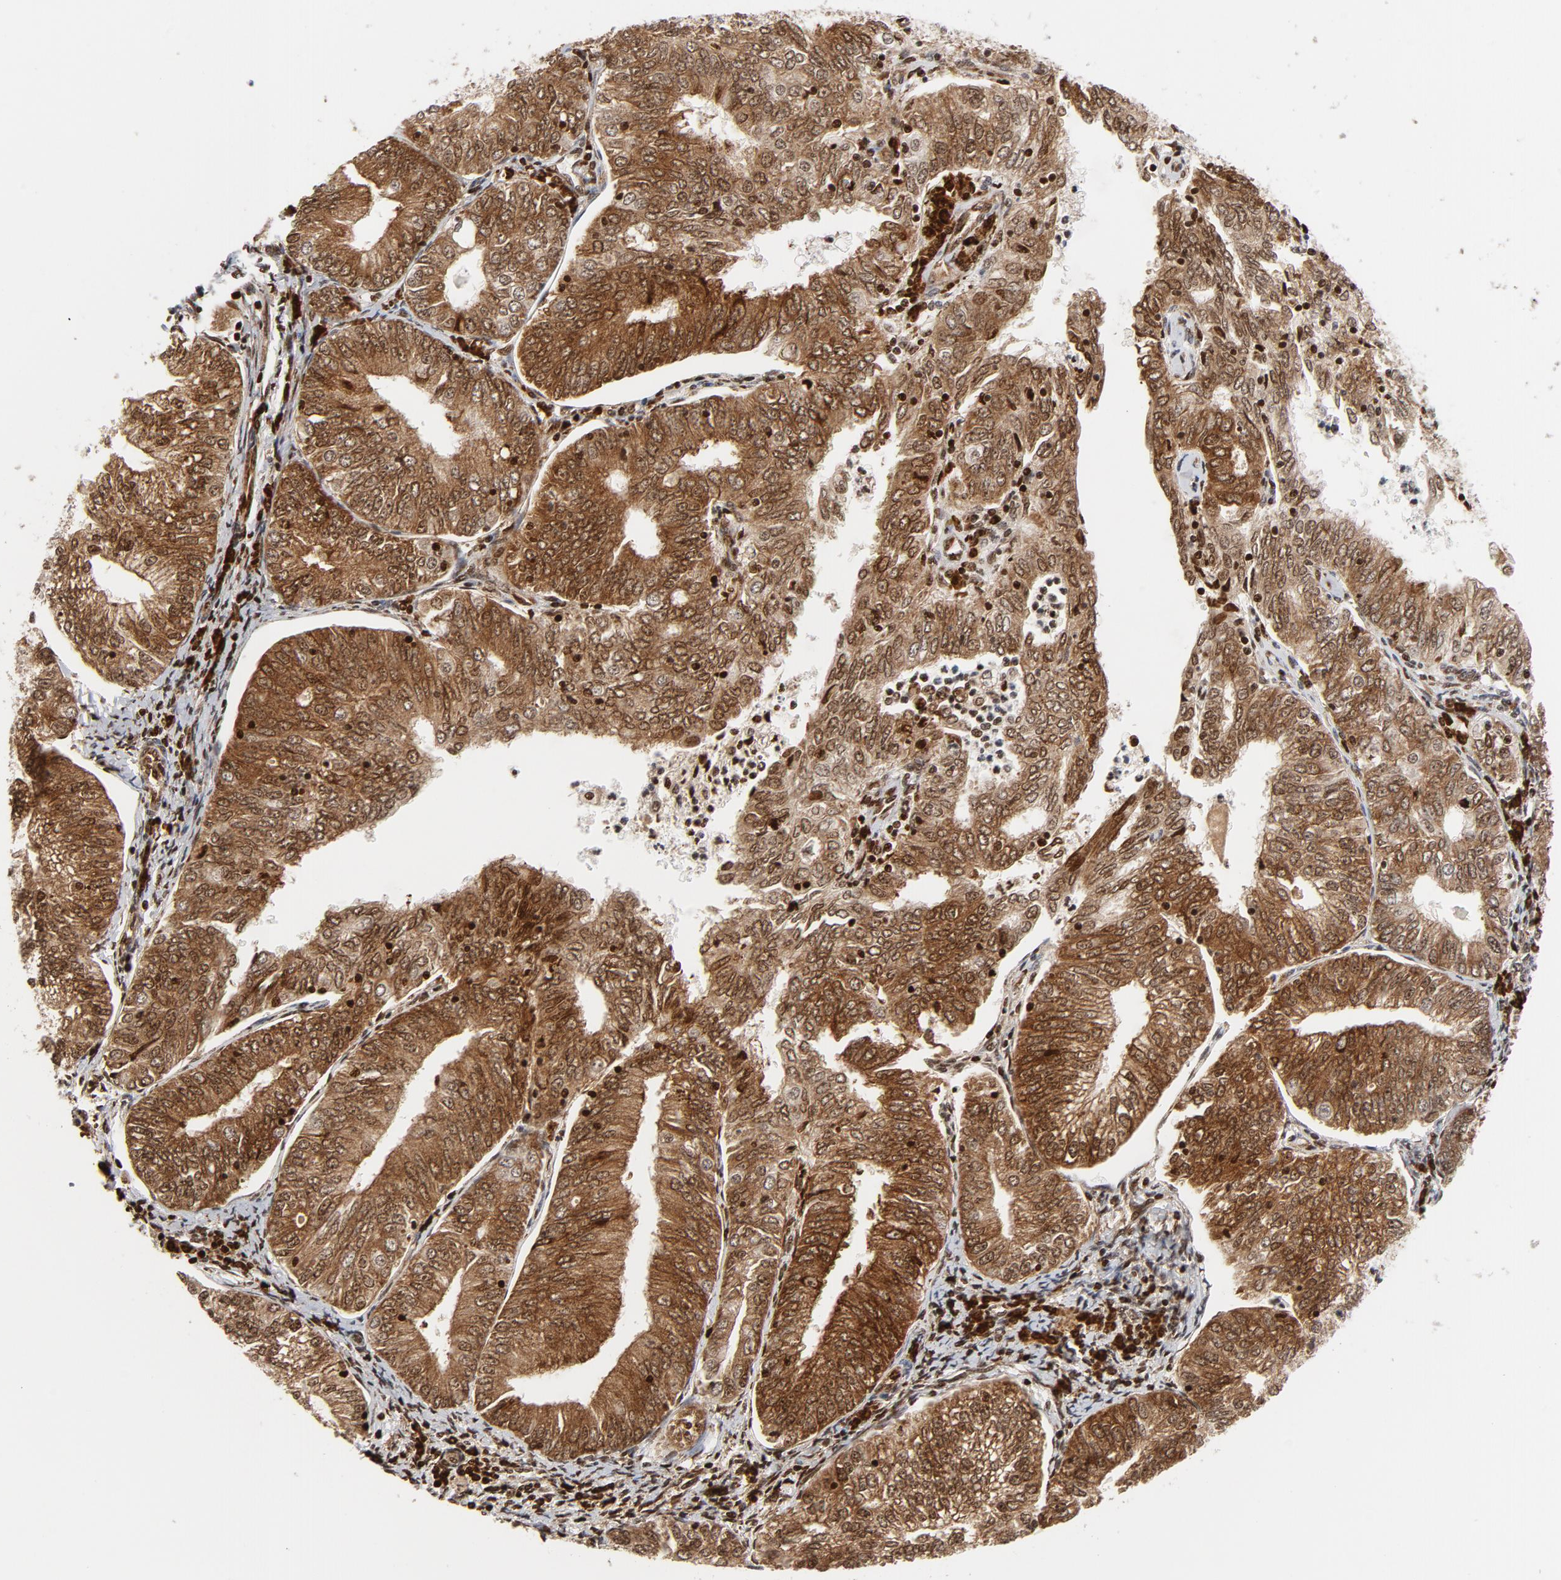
{"staining": {"intensity": "moderate", "quantity": ">75%", "location": "cytoplasmic/membranous,nuclear"}, "tissue": "endometrial cancer", "cell_type": "Tumor cells", "image_type": "cancer", "snomed": [{"axis": "morphology", "description": "Adenocarcinoma, NOS"}, {"axis": "topography", "description": "Endometrium"}], "caption": "Endometrial cancer (adenocarcinoma) was stained to show a protein in brown. There is medium levels of moderate cytoplasmic/membranous and nuclear staining in about >75% of tumor cells.", "gene": "CYCS", "patient": {"sex": "female", "age": 69}}